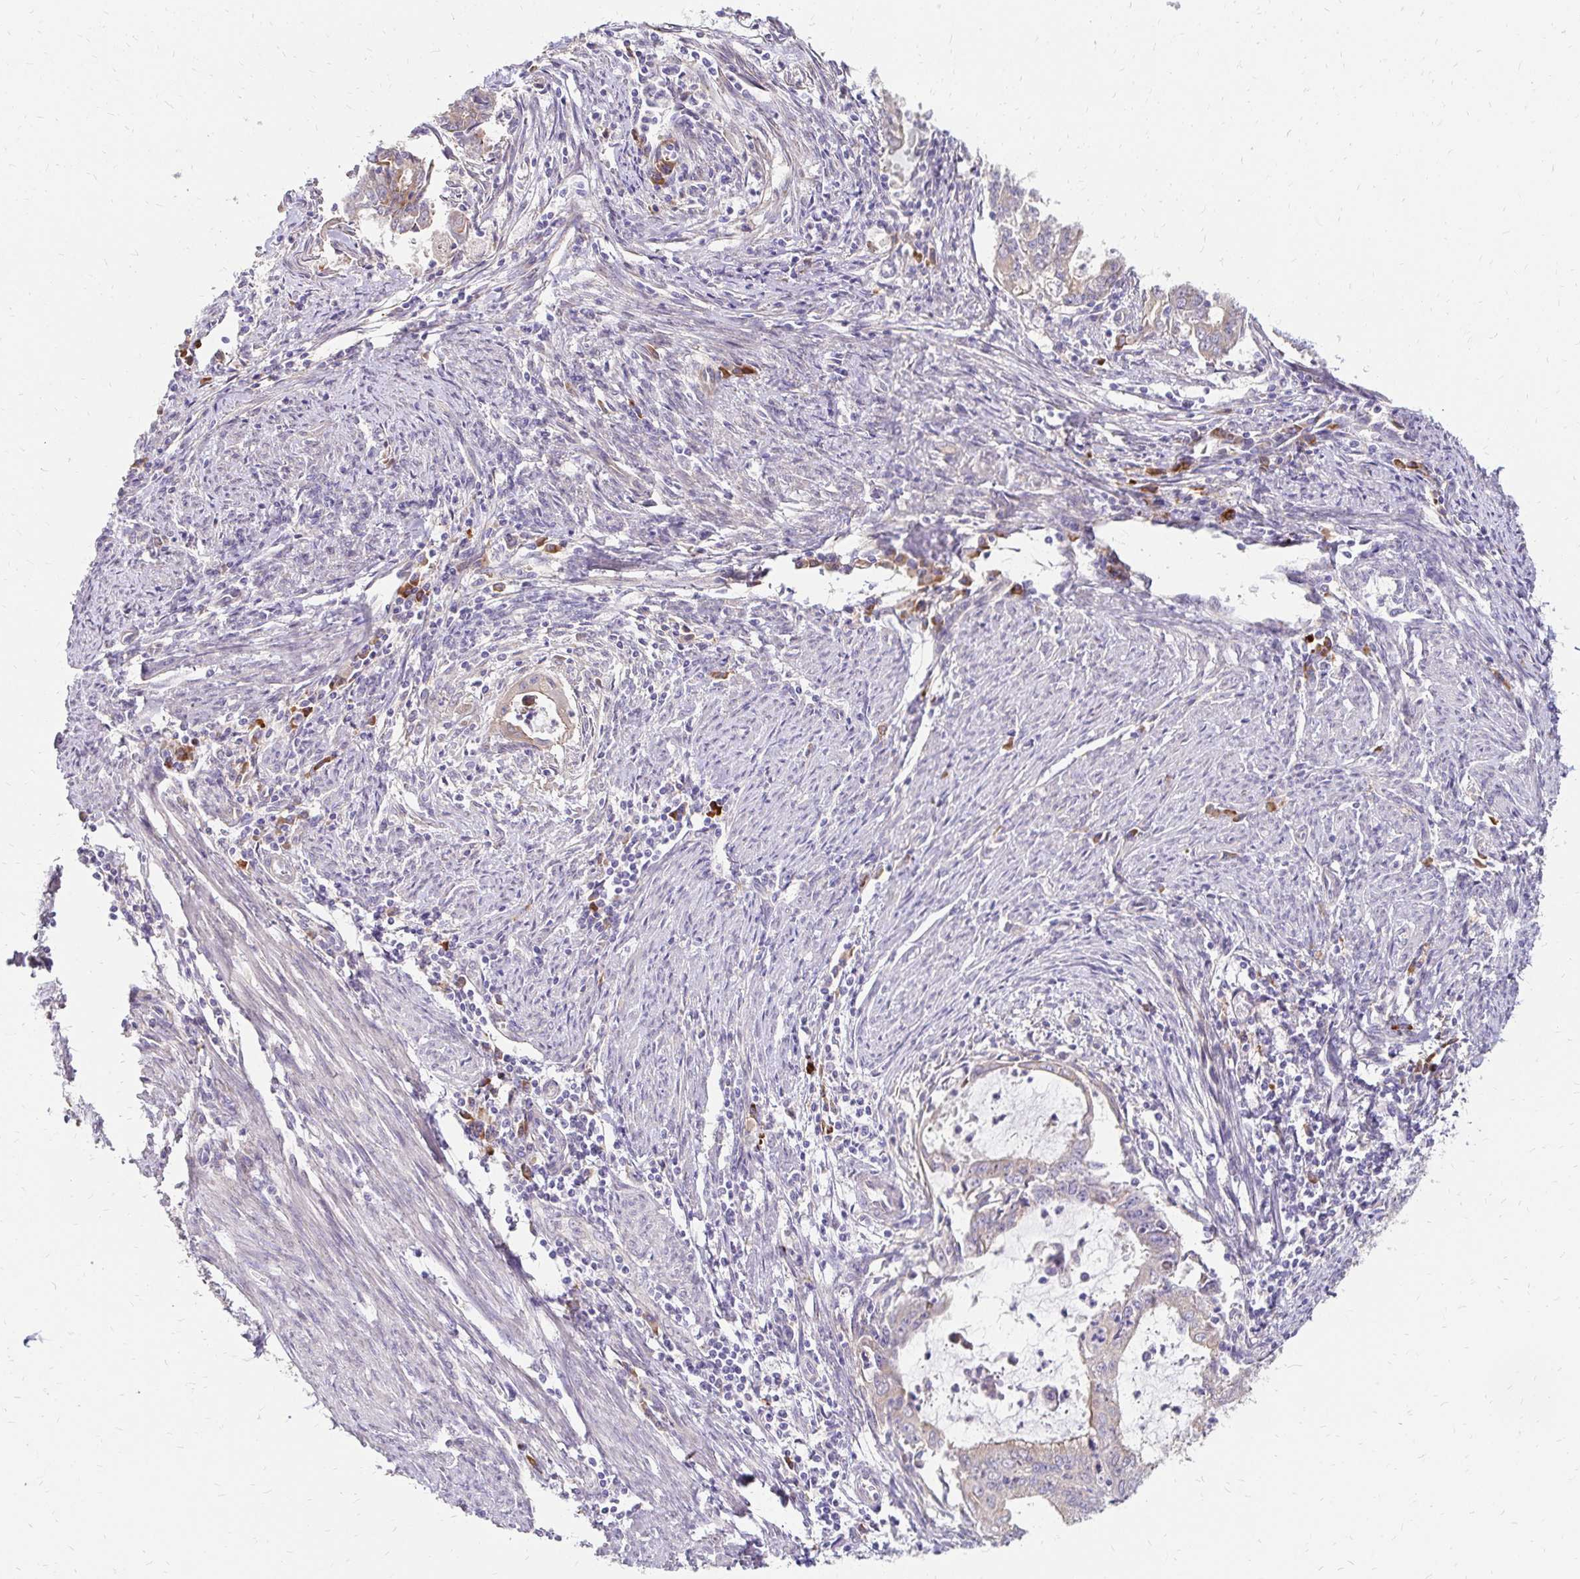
{"staining": {"intensity": "negative", "quantity": "none", "location": "none"}, "tissue": "endometrial cancer", "cell_type": "Tumor cells", "image_type": "cancer", "snomed": [{"axis": "morphology", "description": "Adenocarcinoma, NOS"}, {"axis": "topography", "description": "Endometrium"}], "caption": "The histopathology image exhibits no significant expression in tumor cells of endometrial cancer.", "gene": "PRIMA1", "patient": {"sex": "female", "age": 61}}